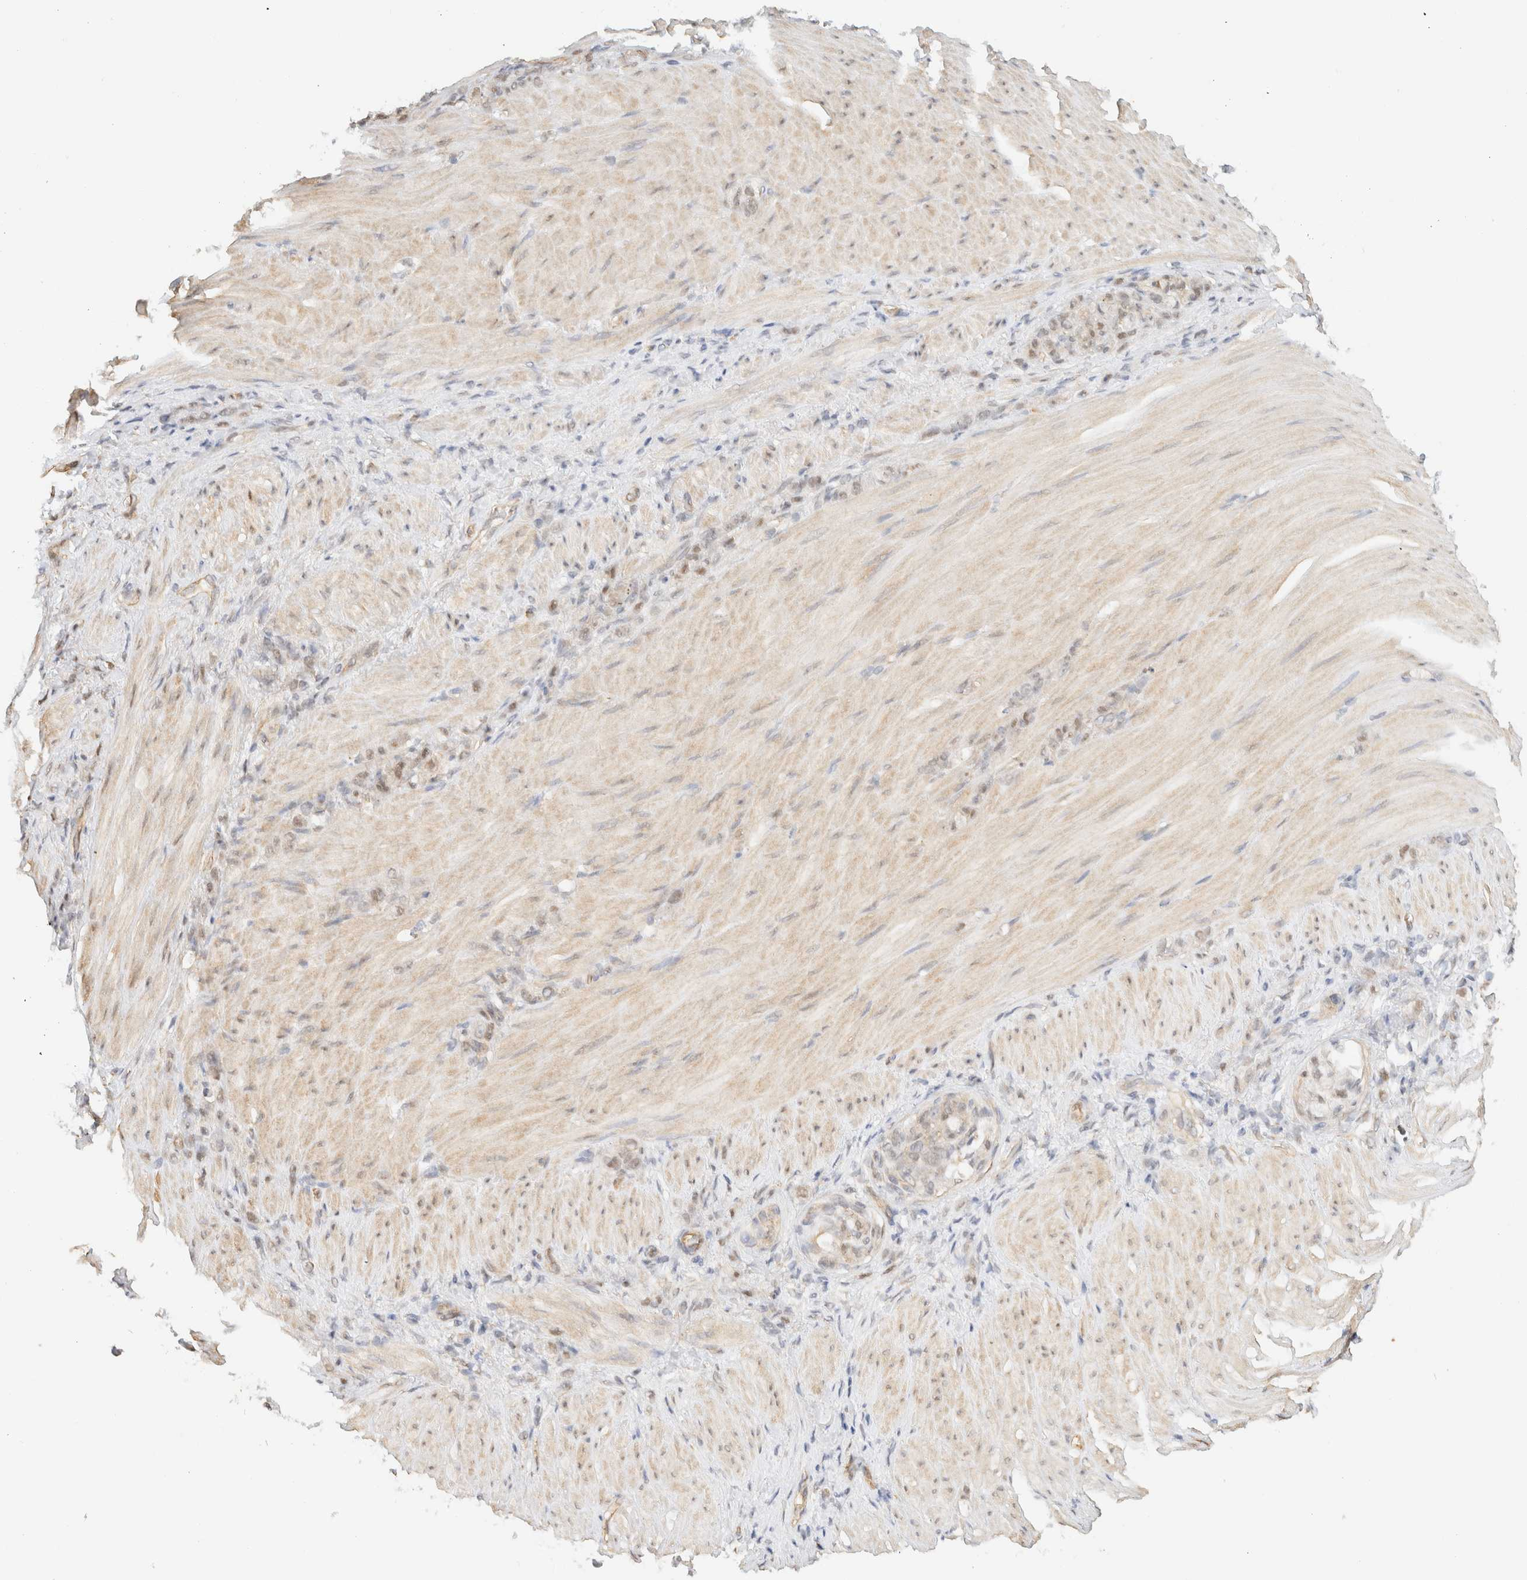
{"staining": {"intensity": "weak", "quantity": "25%-75%", "location": "nuclear"}, "tissue": "stomach cancer", "cell_type": "Tumor cells", "image_type": "cancer", "snomed": [{"axis": "morphology", "description": "Normal tissue, NOS"}, {"axis": "morphology", "description": "Adenocarcinoma, NOS"}, {"axis": "topography", "description": "Stomach"}], "caption": "There is low levels of weak nuclear expression in tumor cells of stomach cancer (adenocarcinoma), as demonstrated by immunohistochemical staining (brown color).", "gene": "ARID5A", "patient": {"sex": "male", "age": 82}}